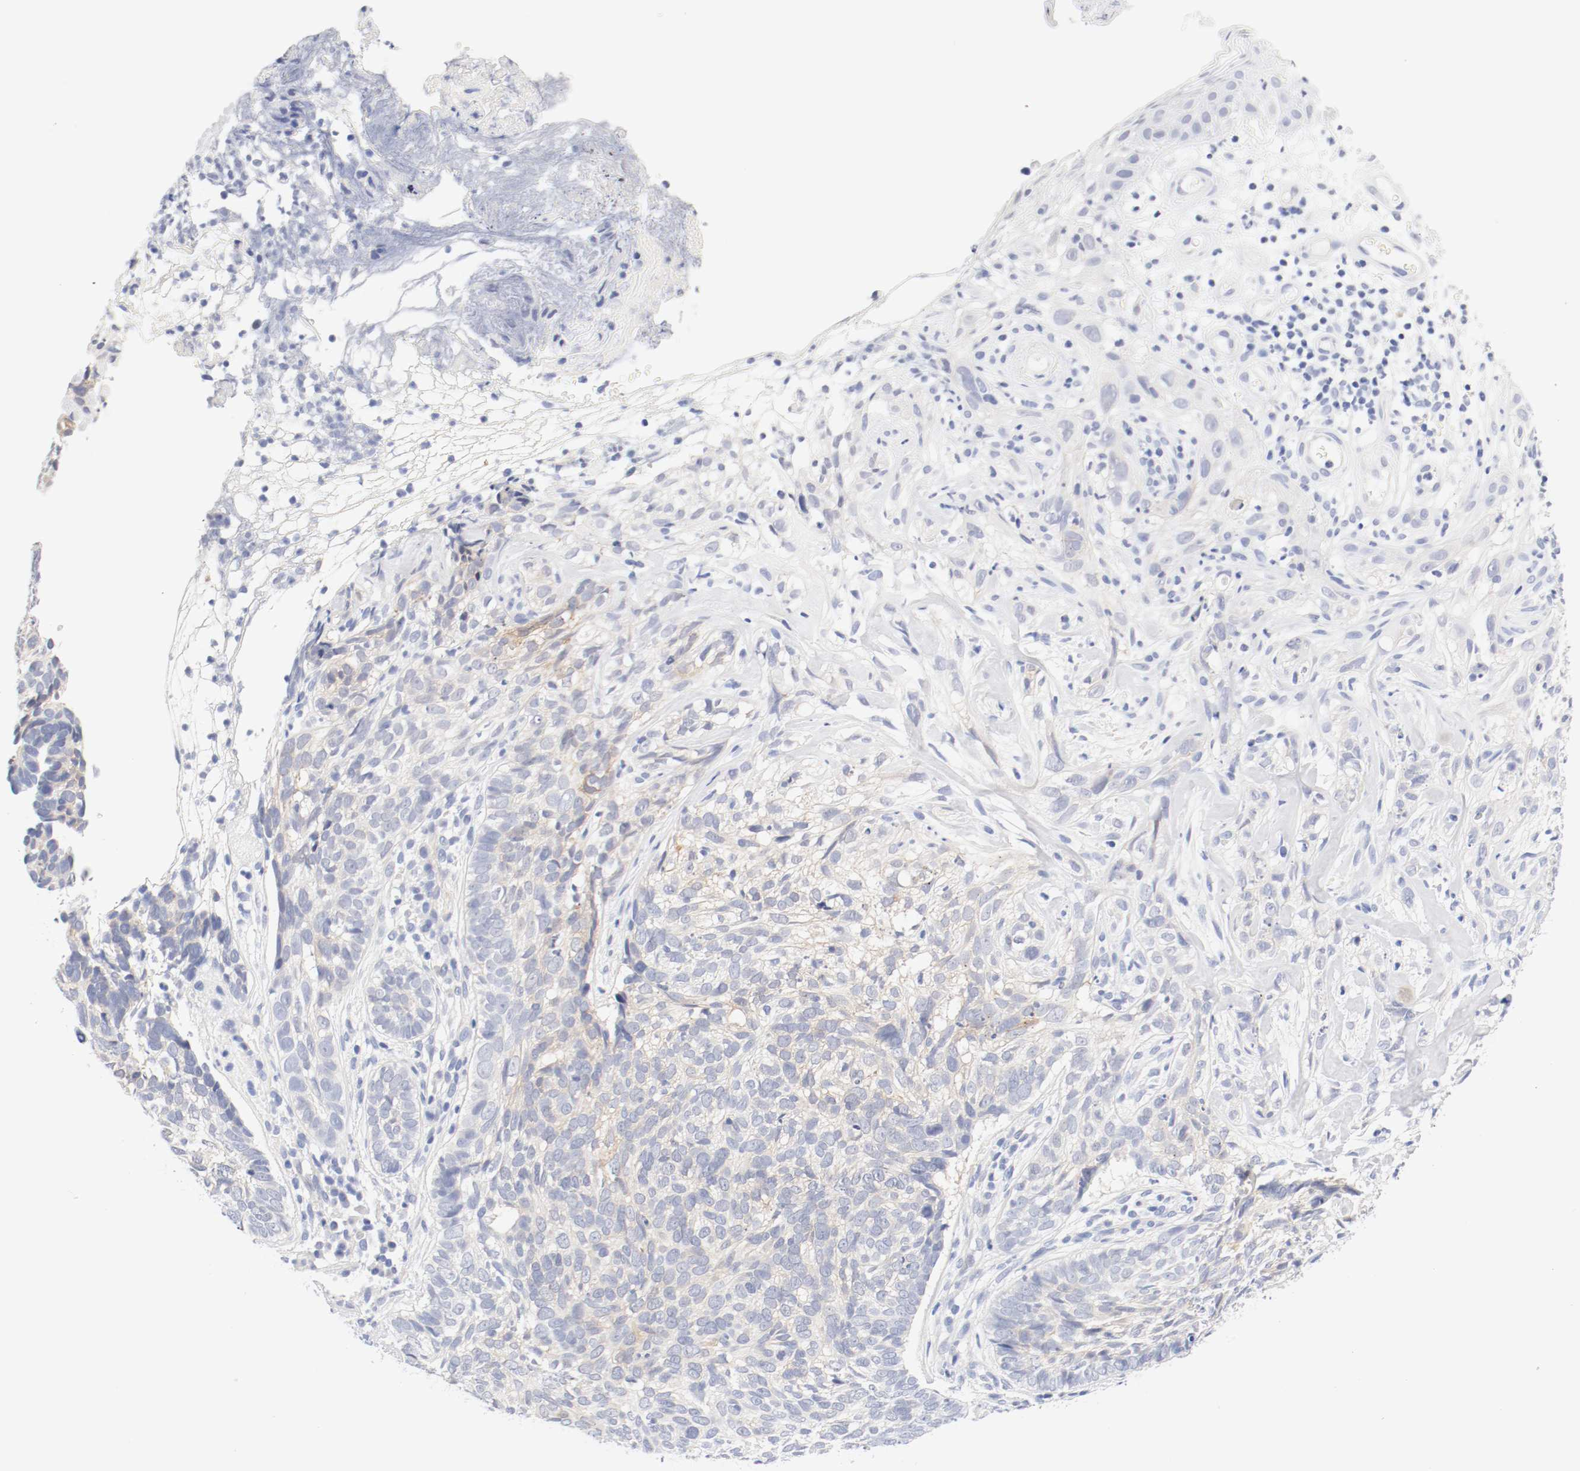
{"staining": {"intensity": "weak", "quantity": "25%-75%", "location": "cytoplasmic/membranous"}, "tissue": "skin cancer", "cell_type": "Tumor cells", "image_type": "cancer", "snomed": [{"axis": "morphology", "description": "Basal cell carcinoma"}, {"axis": "topography", "description": "Skin"}], "caption": "Skin basal cell carcinoma stained with a protein marker shows weak staining in tumor cells.", "gene": "HOMER1", "patient": {"sex": "male", "age": 72}}